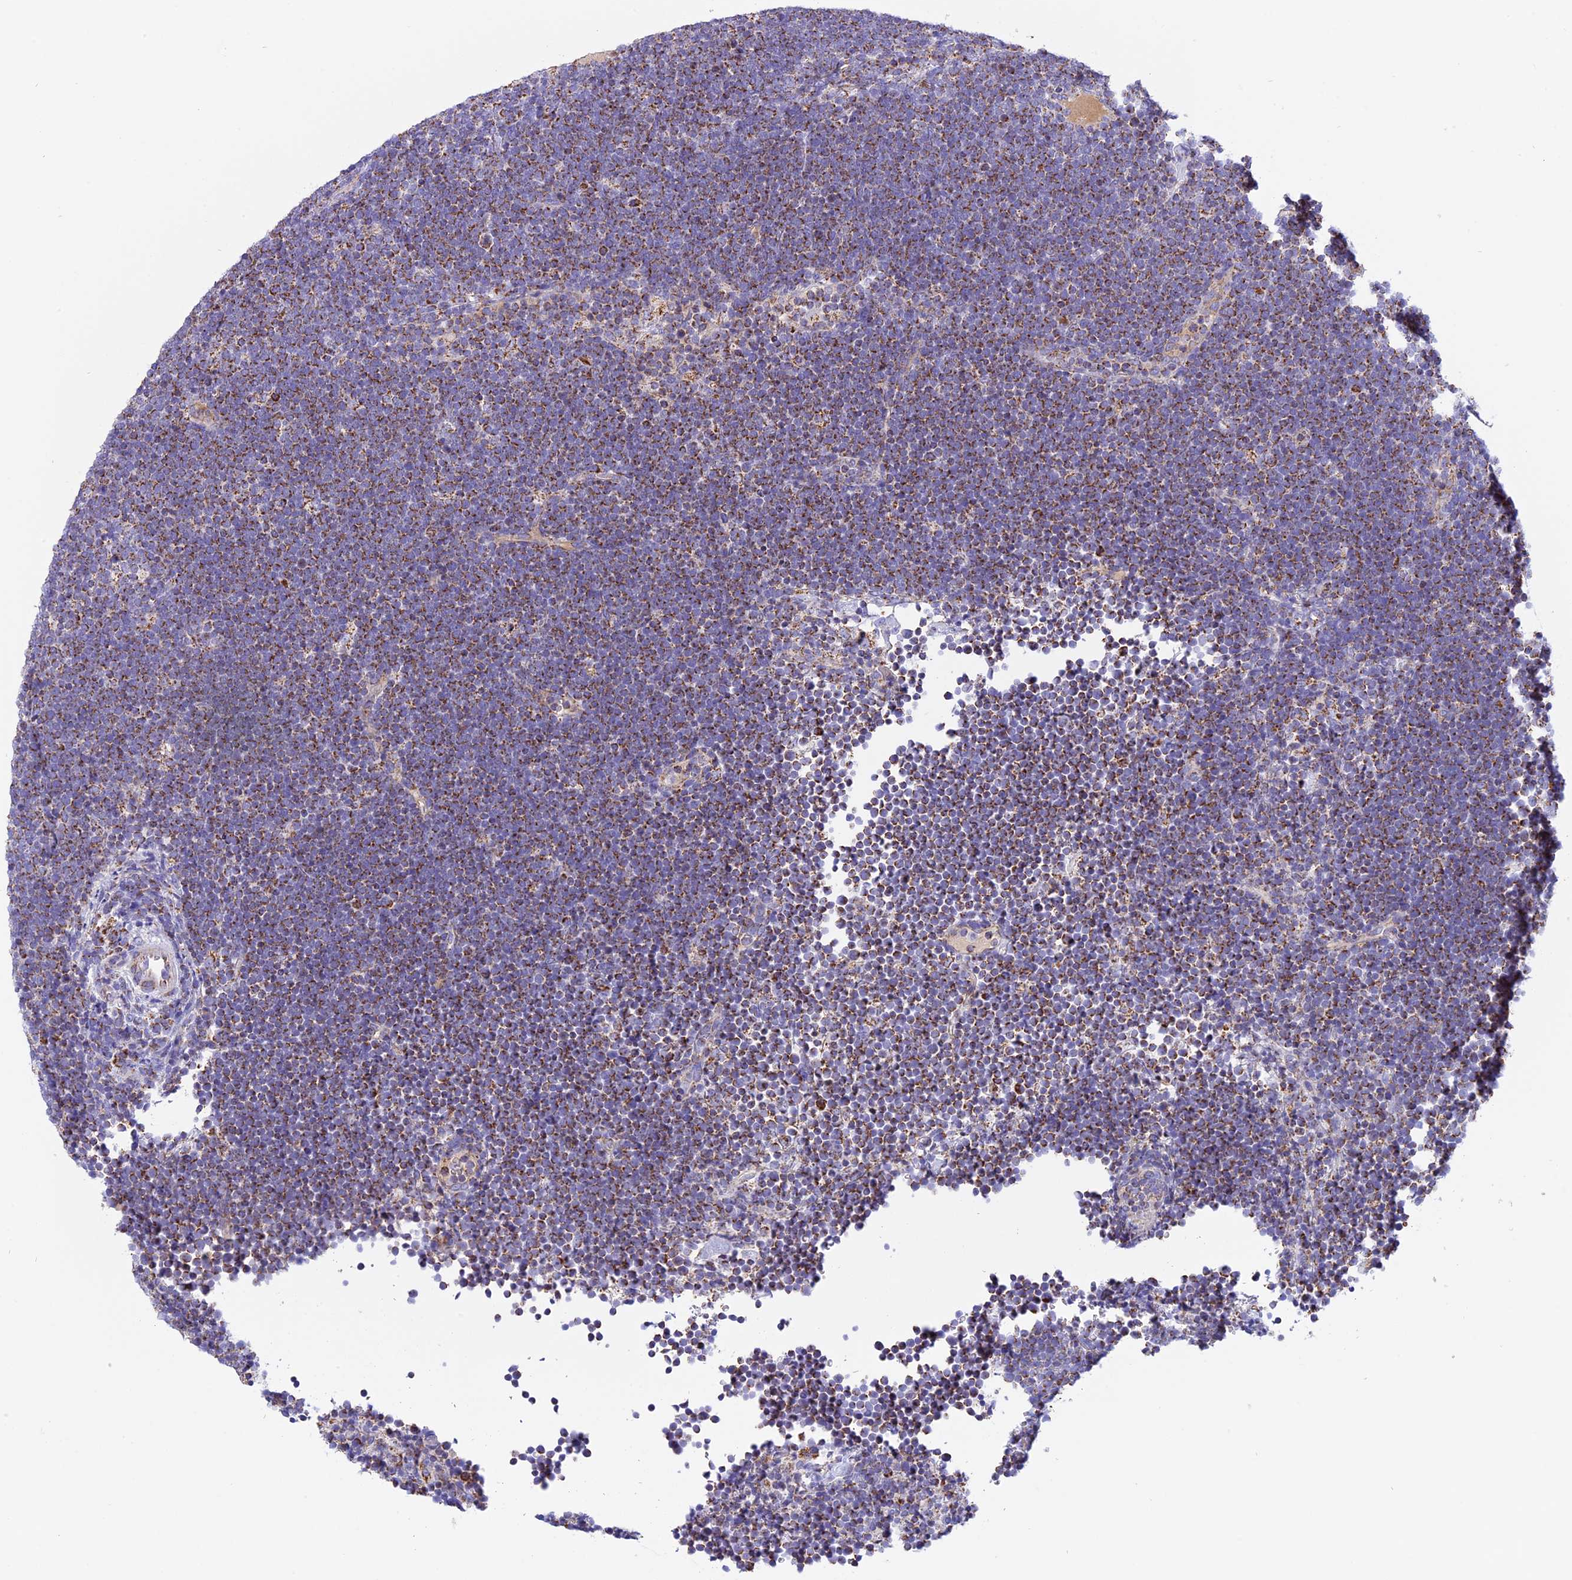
{"staining": {"intensity": "moderate", "quantity": ">75%", "location": "cytoplasmic/membranous"}, "tissue": "lymphoma", "cell_type": "Tumor cells", "image_type": "cancer", "snomed": [{"axis": "morphology", "description": "Malignant lymphoma, non-Hodgkin's type, High grade"}, {"axis": "topography", "description": "Lymph node"}], "caption": "Immunohistochemistry (IHC) (DAB) staining of human lymphoma reveals moderate cytoplasmic/membranous protein positivity in approximately >75% of tumor cells.", "gene": "KCNG1", "patient": {"sex": "male", "age": 13}}